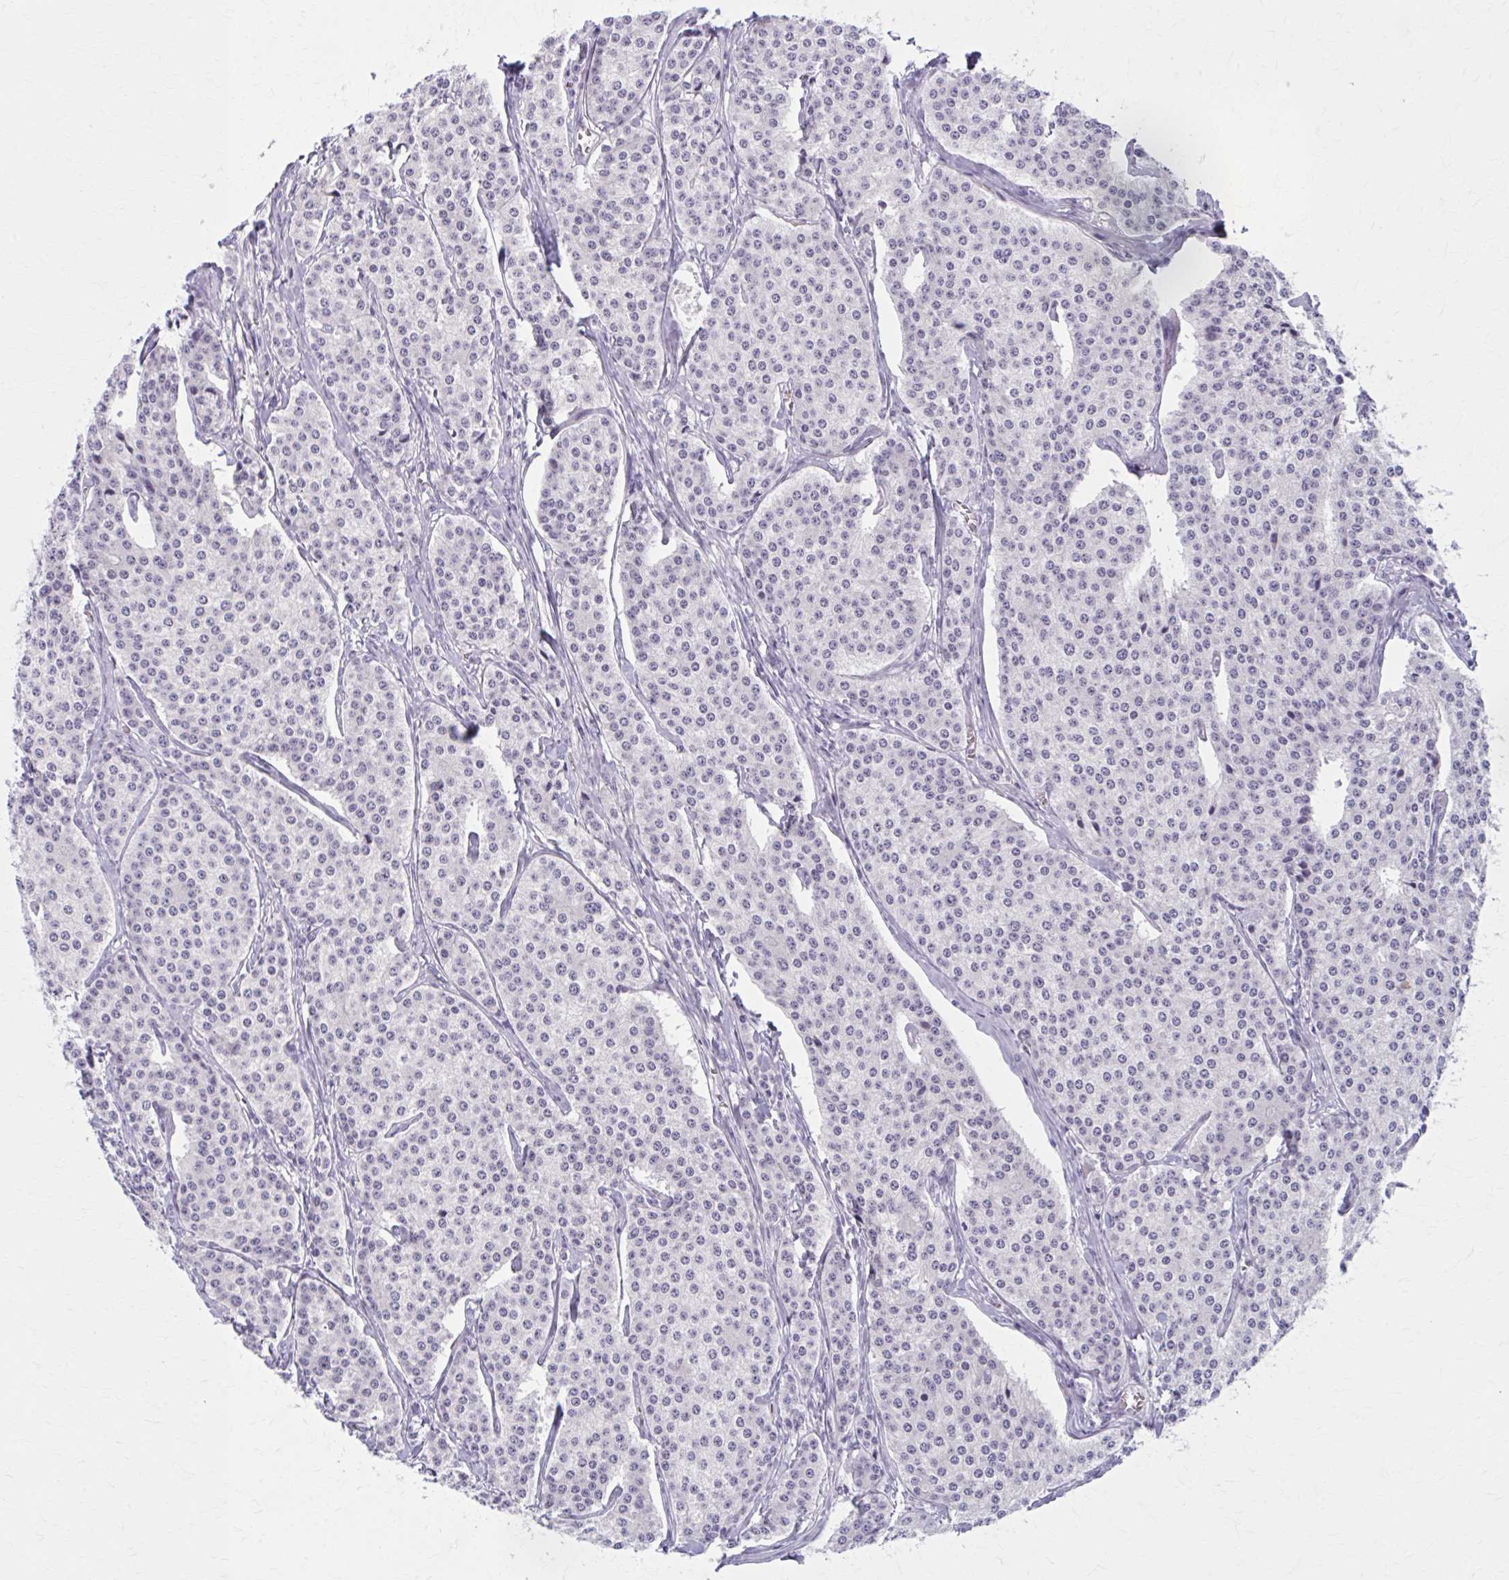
{"staining": {"intensity": "negative", "quantity": "none", "location": "none"}, "tissue": "carcinoid", "cell_type": "Tumor cells", "image_type": "cancer", "snomed": [{"axis": "morphology", "description": "Carcinoid, malignant, NOS"}, {"axis": "topography", "description": "Small intestine"}], "caption": "IHC of human carcinoid (malignant) reveals no staining in tumor cells.", "gene": "CCDC105", "patient": {"sex": "female", "age": 64}}